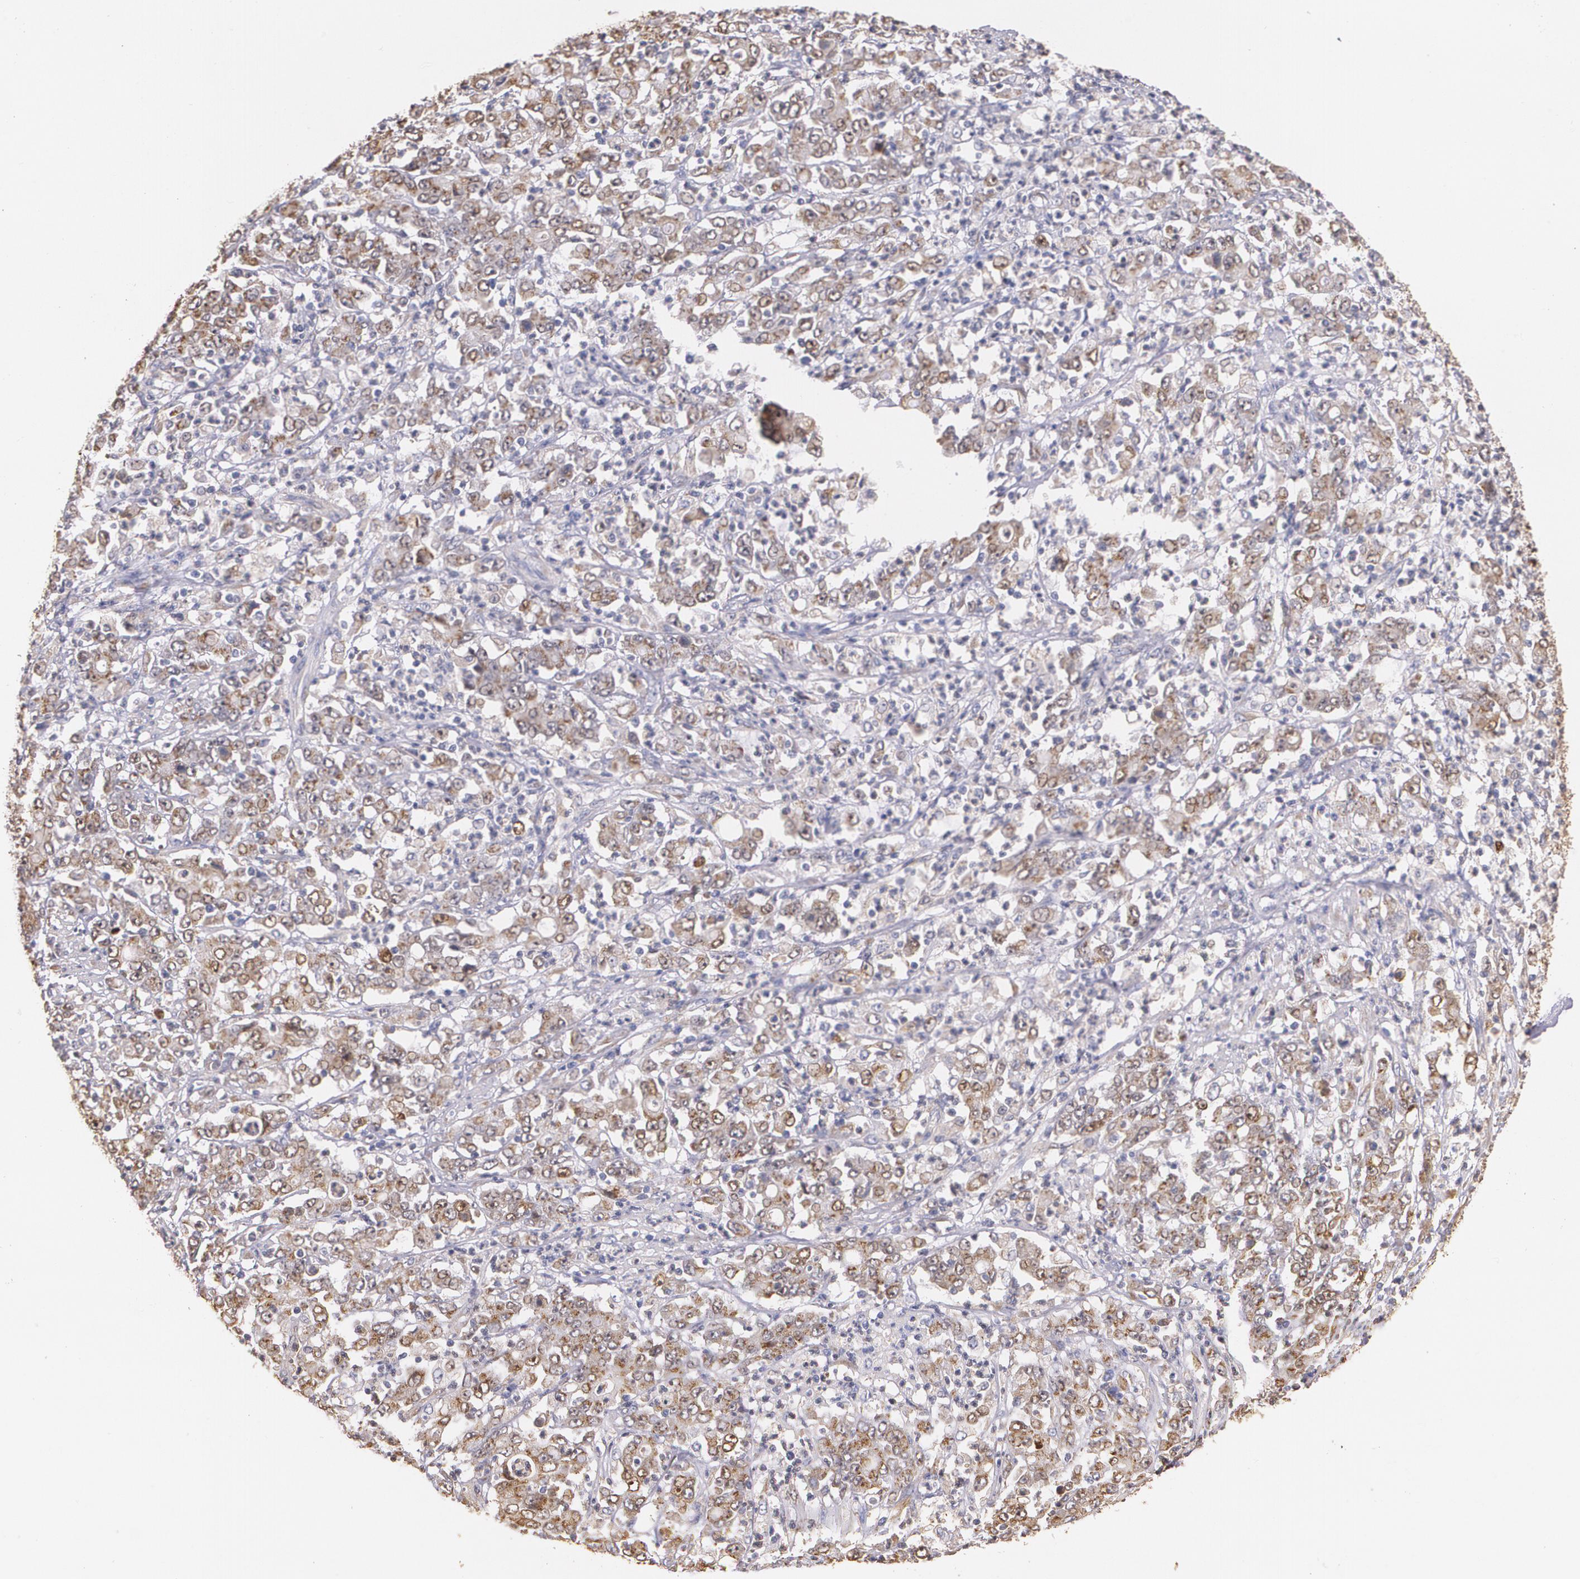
{"staining": {"intensity": "moderate", "quantity": ">75%", "location": "cytoplasmic/membranous"}, "tissue": "stomach cancer", "cell_type": "Tumor cells", "image_type": "cancer", "snomed": [{"axis": "morphology", "description": "Adenocarcinoma, NOS"}, {"axis": "topography", "description": "Stomach, lower"}], "caption": "Human stomach cancer stained with a brown dye demonstrates moderate cytoplasmic/membranous positive staining in approximately >75% of tumor cells.", "gene": "ATF3", "patient": {"sex": "female", "age": 71}}